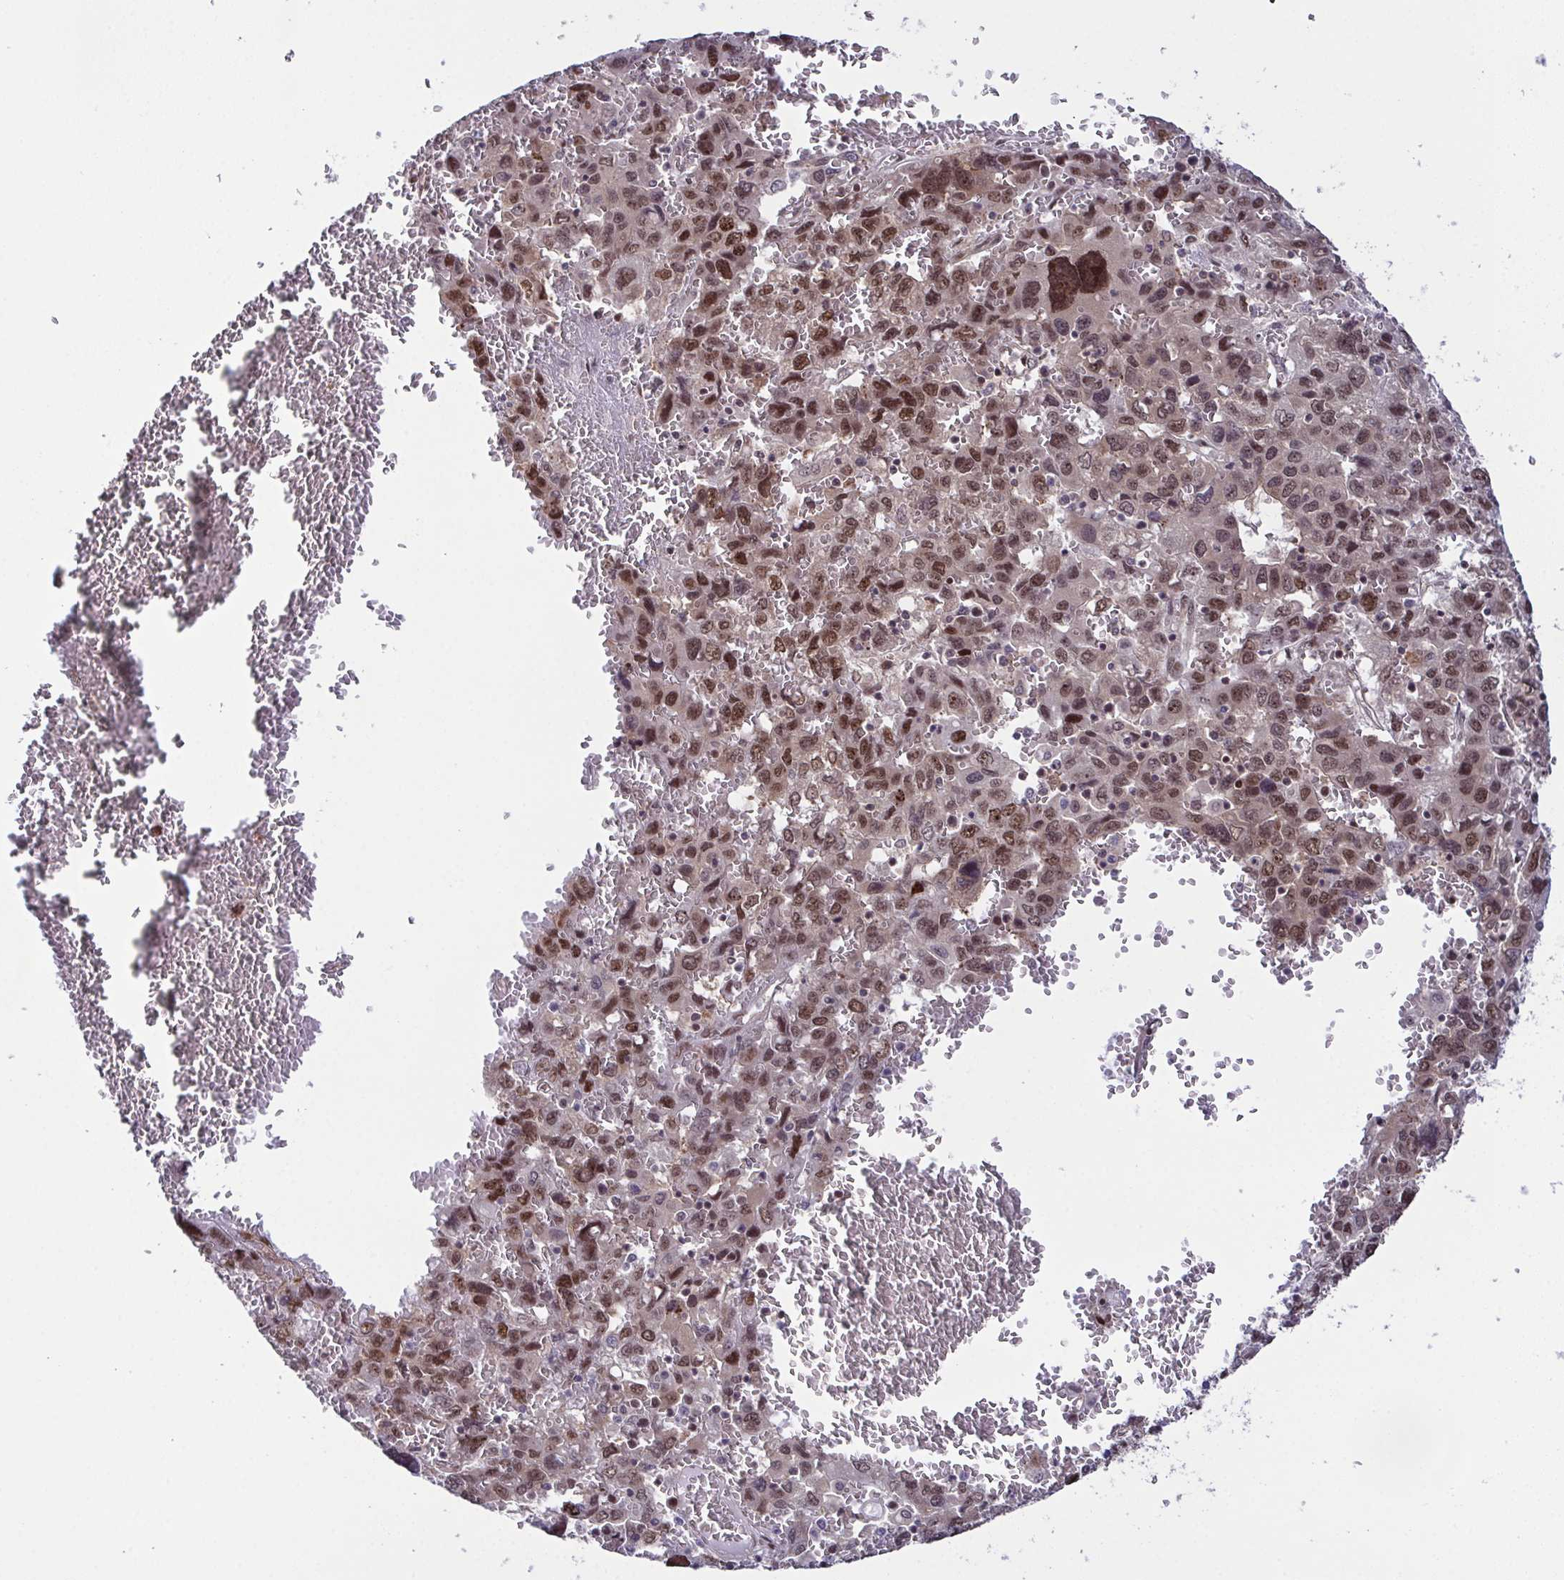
{"staining": {"intensity": "moderate", "quantity": ">75%", "location": "nuclear"}, "tissue": "liver cancer", "cell_type": "Tumor cells", "image_type": "cancer", "snomed": [{"axis": "morphology", "description": "Carcinoma, Hepatocellular, NOS"}, {"axis": "topography", "description": "Liver"}], "caption": "Protein expression analysis of hepatocellular carcinoma (liver) shows moderate nuclear staining in approximately >75% of tumor cells.", "gene": "DNAJB1", "patient": {"sex": "male", "age": 69}}